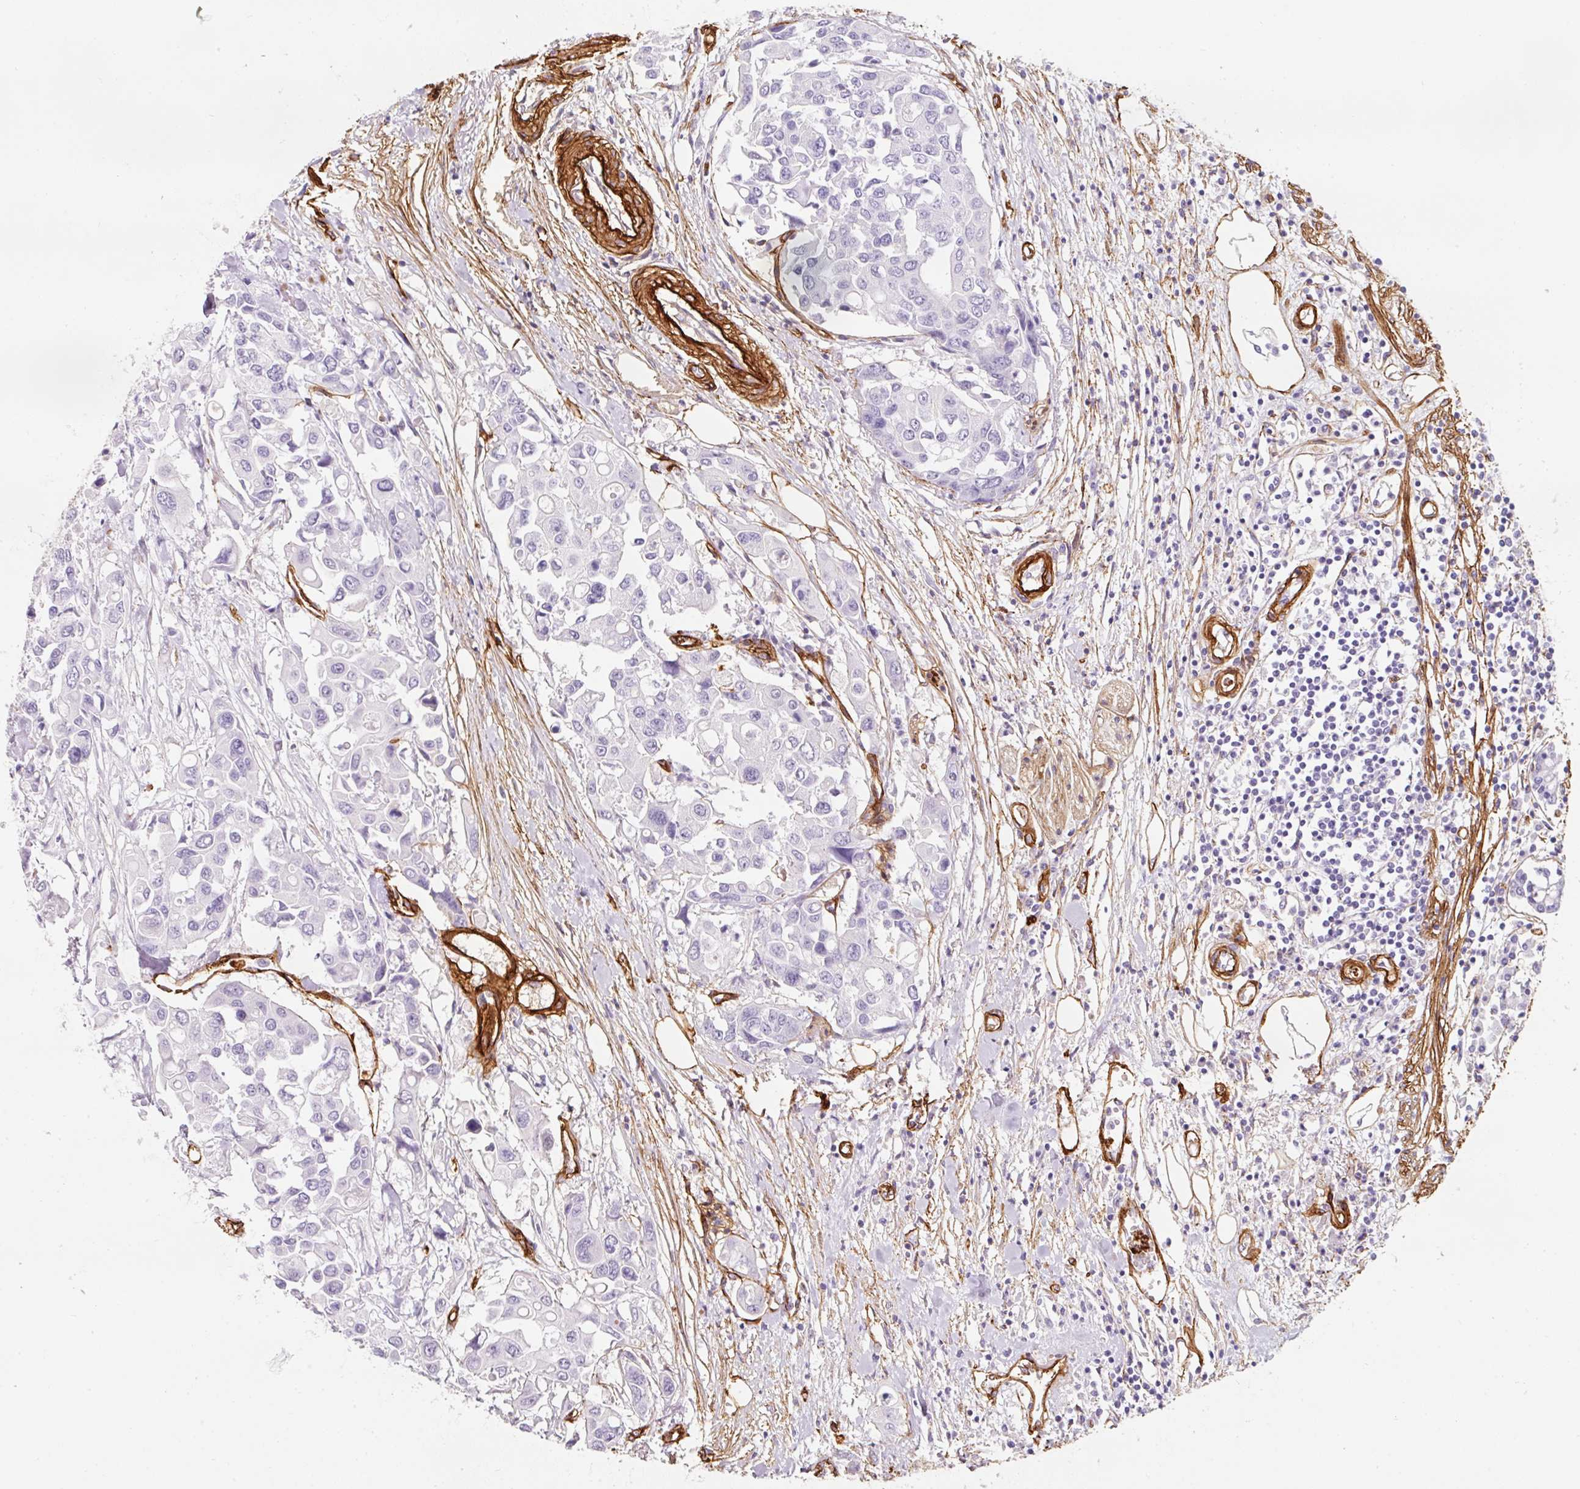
{"staining": {"intensity": "negative", "quantity": "none", "location": "none"}, "tissue": "colorectal cancer", "cell_type": "Tumor cells", "image_type": "cancer", "snomed": [{"axis": "morphology", "description": "Adenocarcinoma, NOS"}, {"axis": "topography", "description": "Colon"}], "caption": "A high-resolution image shows immunohistochemistry (IHC) staining of colorectal adenocarcinoma, which reveals no significant expression in tumor cells.", "gene": "LOXL4", "patient": {"sex": "male", "age": 77}}